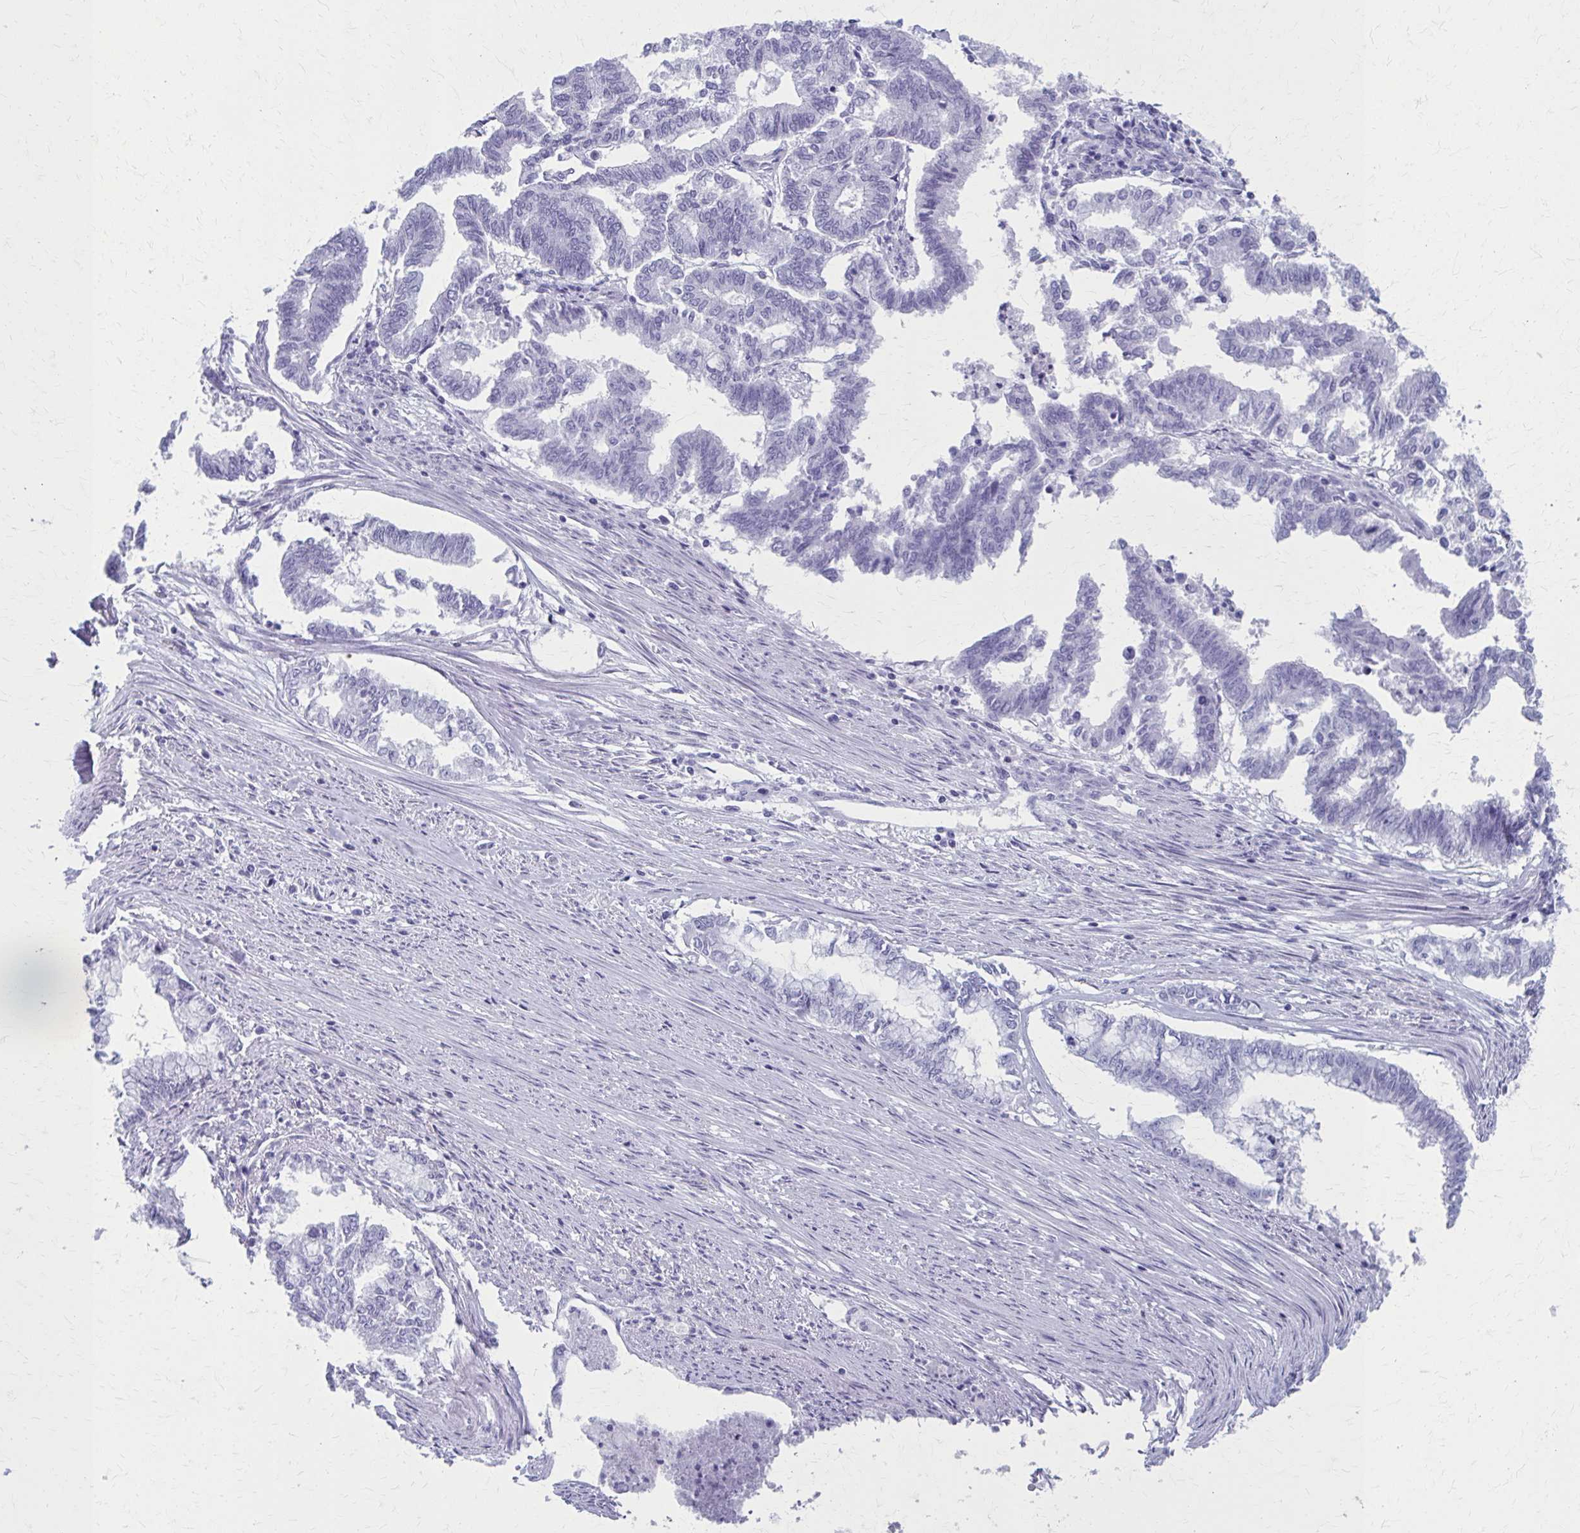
{"staining": {"intensity": "negative", "quantity": "none", "location": "none"}, "tissue": "endometrial cancer", "cell_type": "Tumor cells", "image_type": "cancer", "snomed": [{"axis": "morphology", "description": "Adenocarcinoma, NOS"}, {"axis": "topography", "description": "Endometrium"}], "caption": "Protein analysis of endometrial cancer (adenocarcinoma) shows no significant positivity in tumor cells.", "gene": "CELF5", "patient": {"sex": "female", "age": 79}}